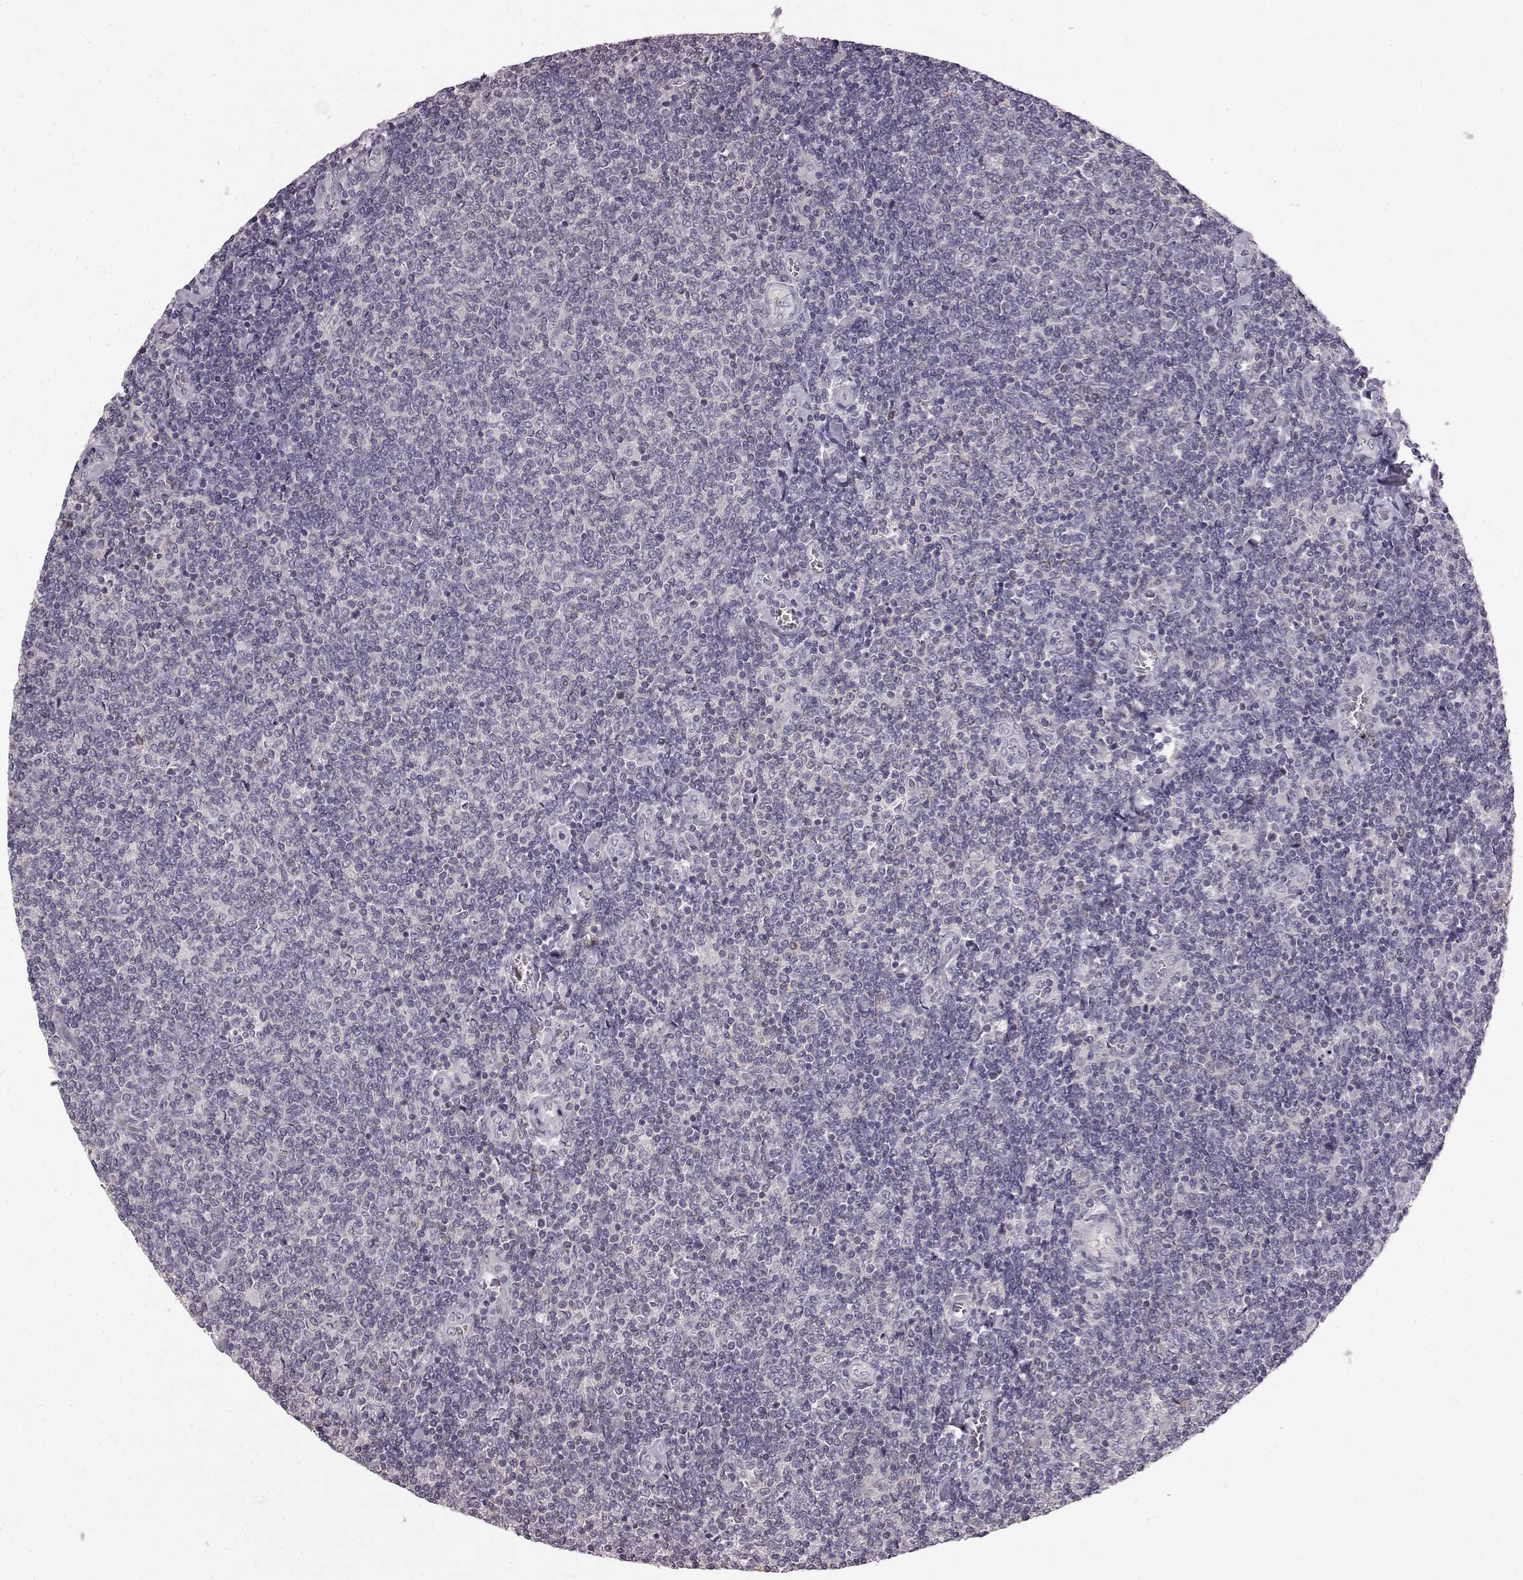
{"staining": {"intensity": "negative", "quantity": "none", "location": "none"}, "tissue": "lymphoma", "cell_type": "Tumor cells", "image_type": "cancer", "snomed": [{"axis": "morphology", "description": "Malignant lymphoma, non-Hodgkin's type, Low grade"}, {"axis": "topography", "description": "Lymph node"}], "caption": "Histopathology image shows no protein expression in tumor cells of low-grade malignant lymphoma, non-Hodgkin's type tissue.", "gene": "KRT85", "patient": {"sex": "male", "age": 52}}